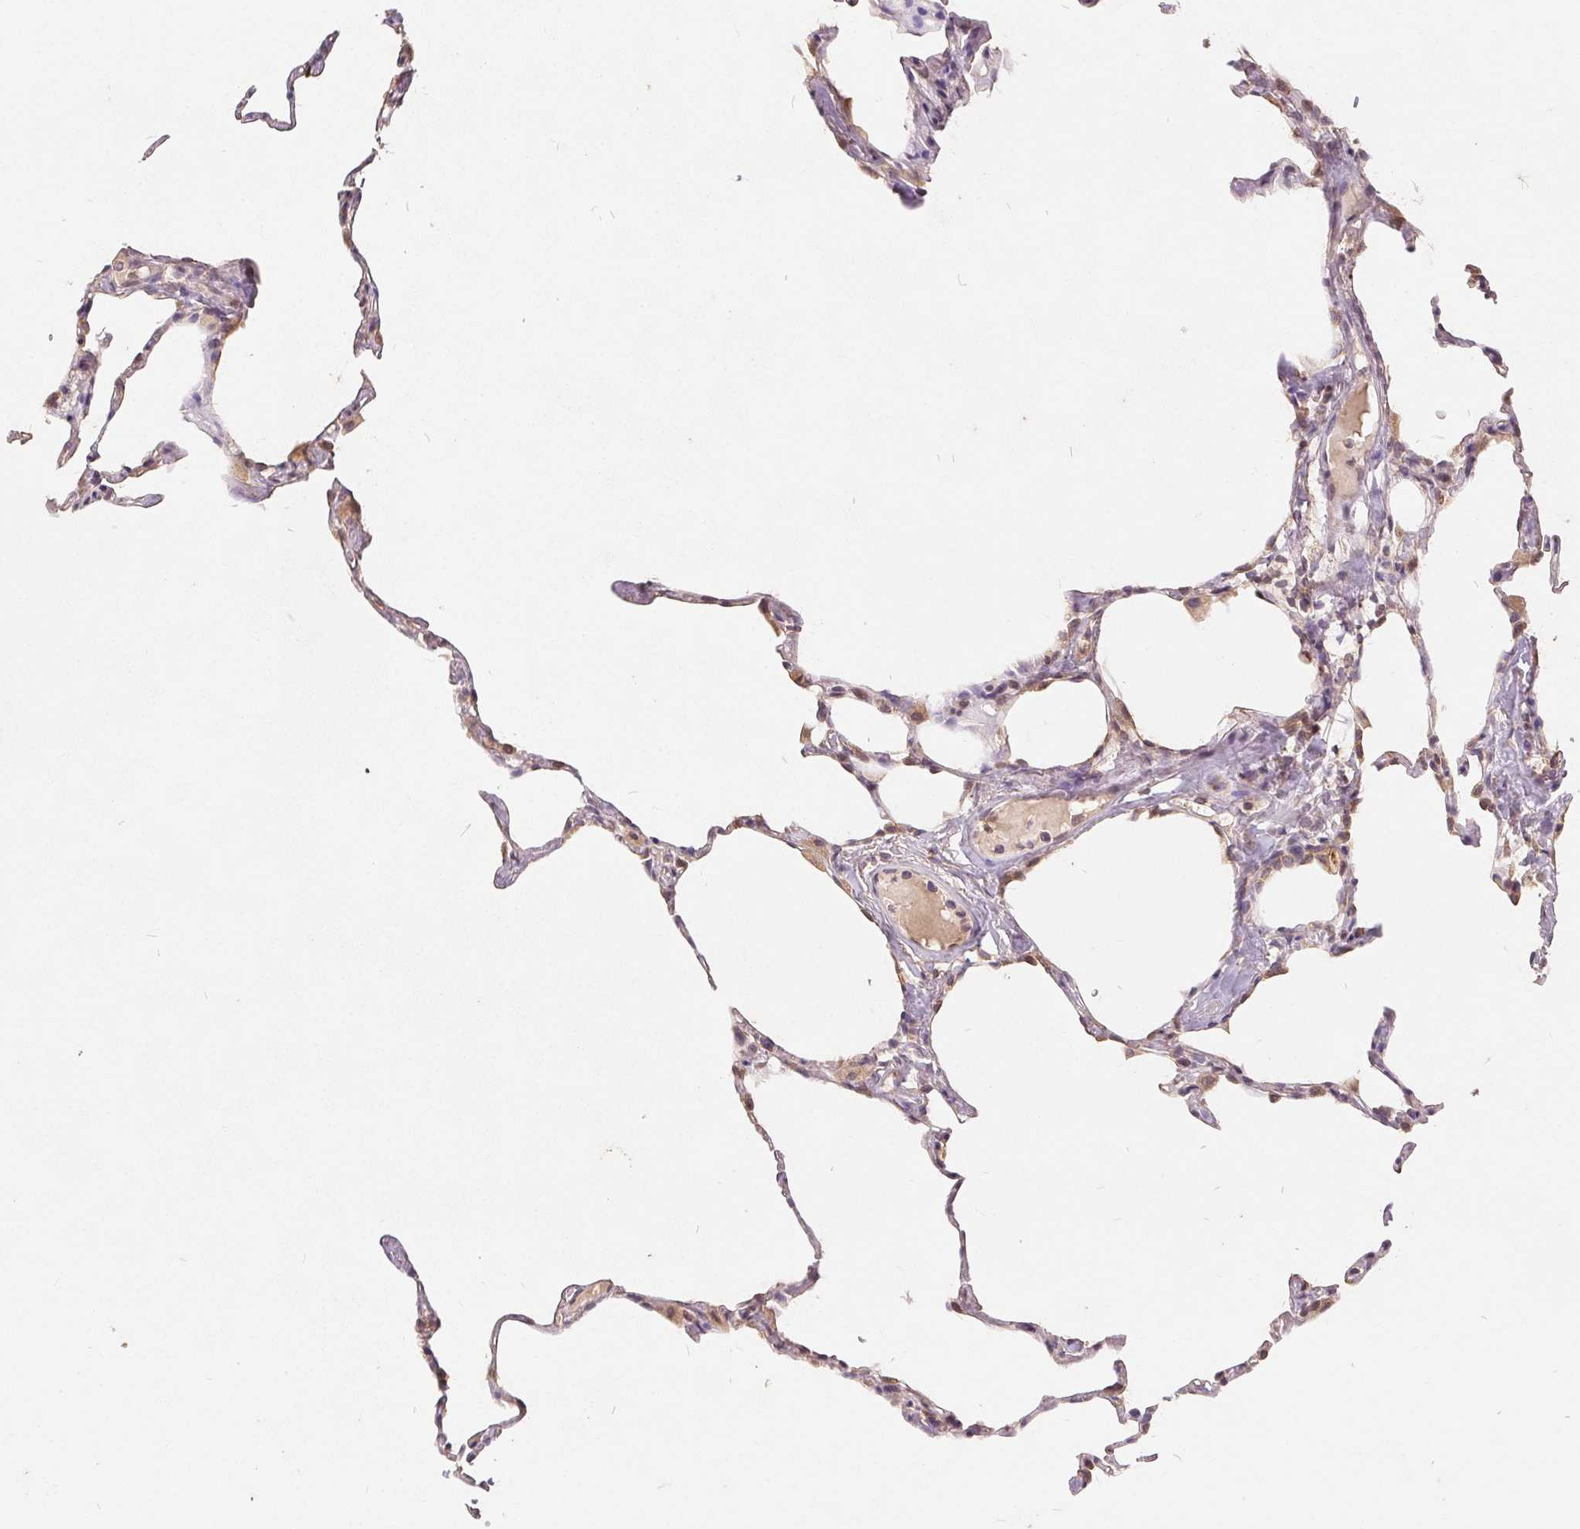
{"staining": {"intensity": "weak", "quantity": "25%-75%", "location": "cytoplasmic/membranous"}, "tissue": "lung", "cell_type": "Alveolar cells", "image_type": "normal", "snomed": [{"axis": "morphology", "description": "Normal tissue, NOS"}, {"axis": "topography", "description": "Lung"}], "caption": "Brown immunohistochemical staining in unremarkable lung shows weak cytoplasmic/membranous staining in approximately 25%-75% of alveolar cells.", "gene": "CDIPT", "patient": {"sex": "male", "age": 65}}